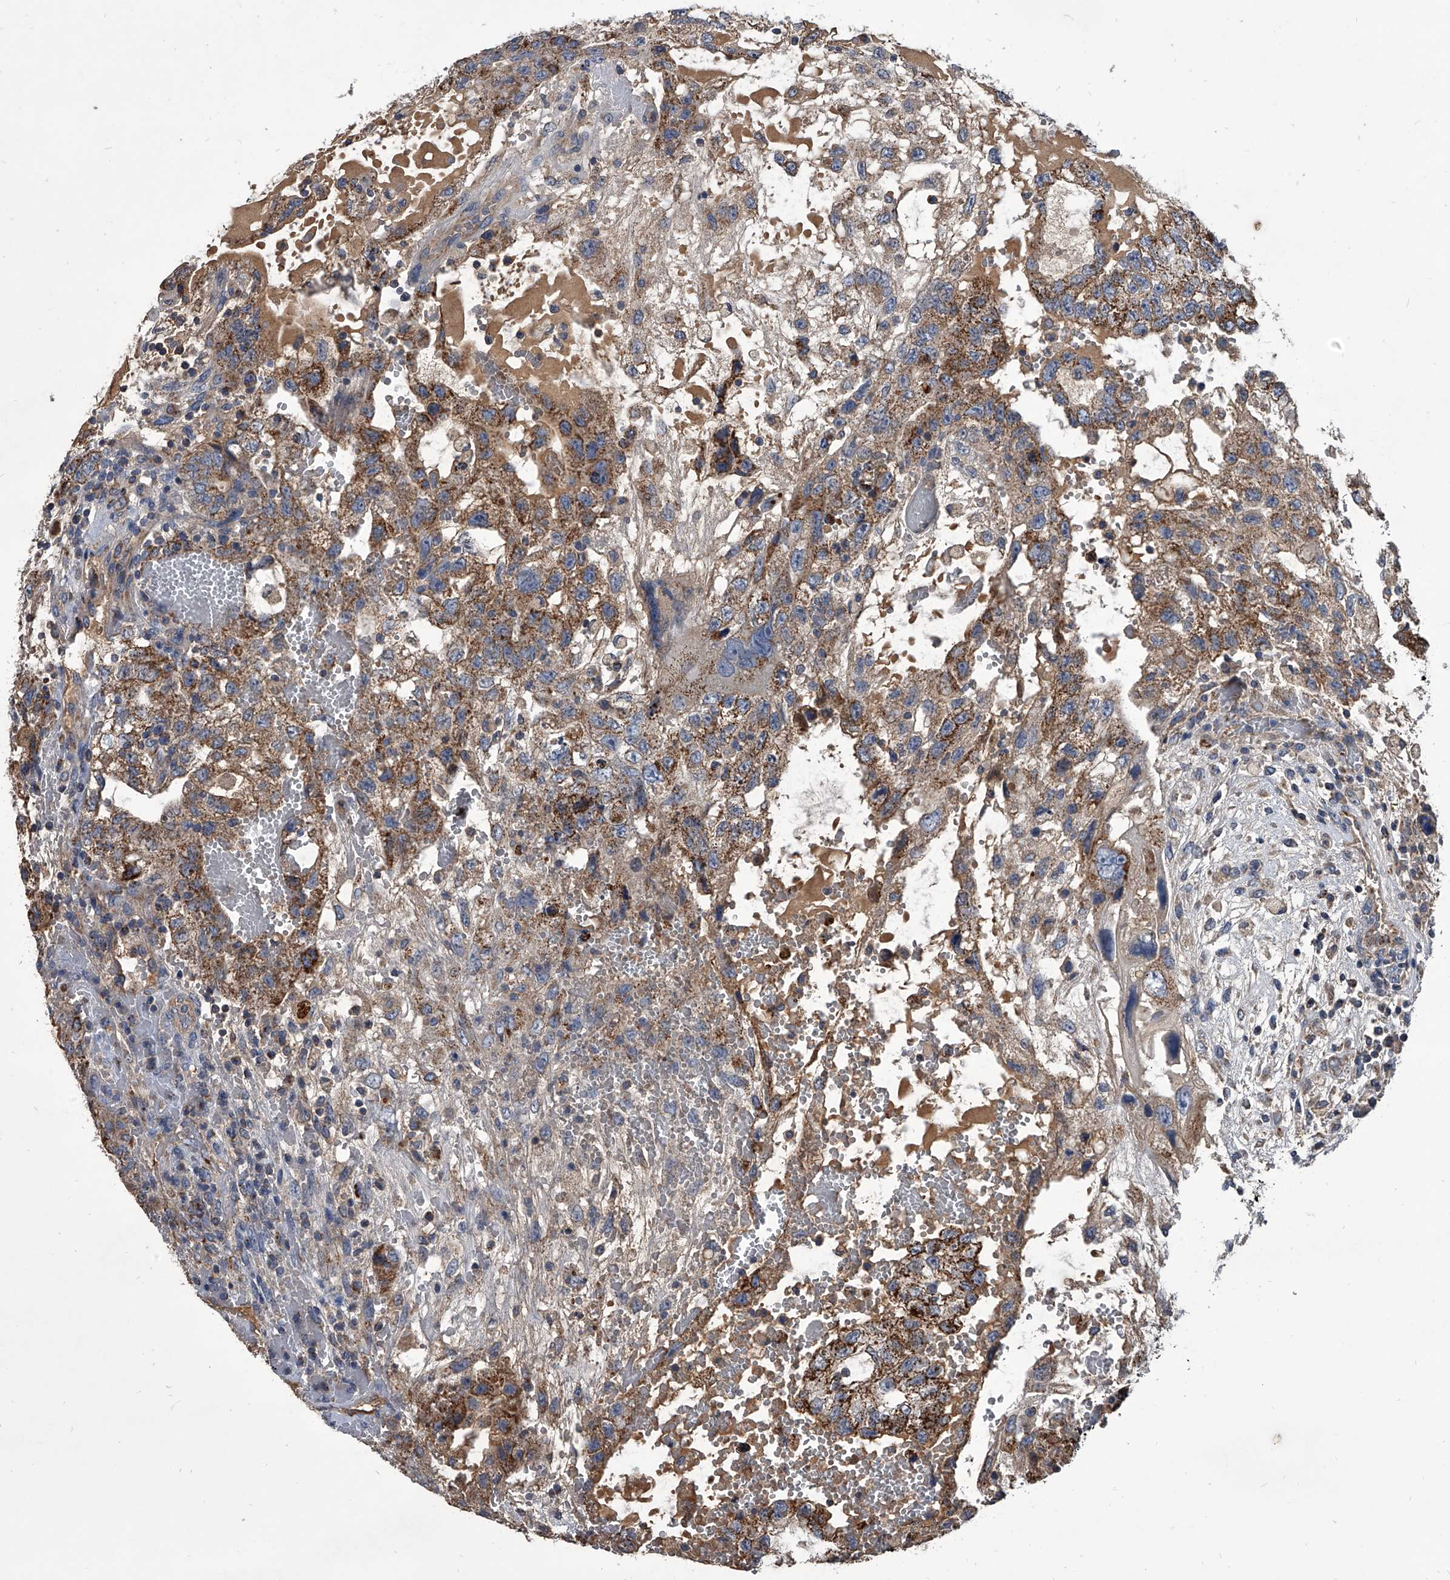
{"staining": {"intensity": "moderate", "quantity": ">75%", "location": "cytoplasmic/membranous"}, "tissue": "testis cancer", "cell_type": "Tumor cells", "image_type": "cancer", "snomed": [{"axis": "morphology", "description": "Carcinoma, Embryonal, NOS"}, {"axis": "topography", "description": "Testis"}], "caption": "Protein staining of testis embryonal carcinoma tissue demonstrates moderate cytoplasmic/membranous staining in about >75% of tumor cells.", "gene": "NRP1", "patient": {"sex": "male", "age": 36}}